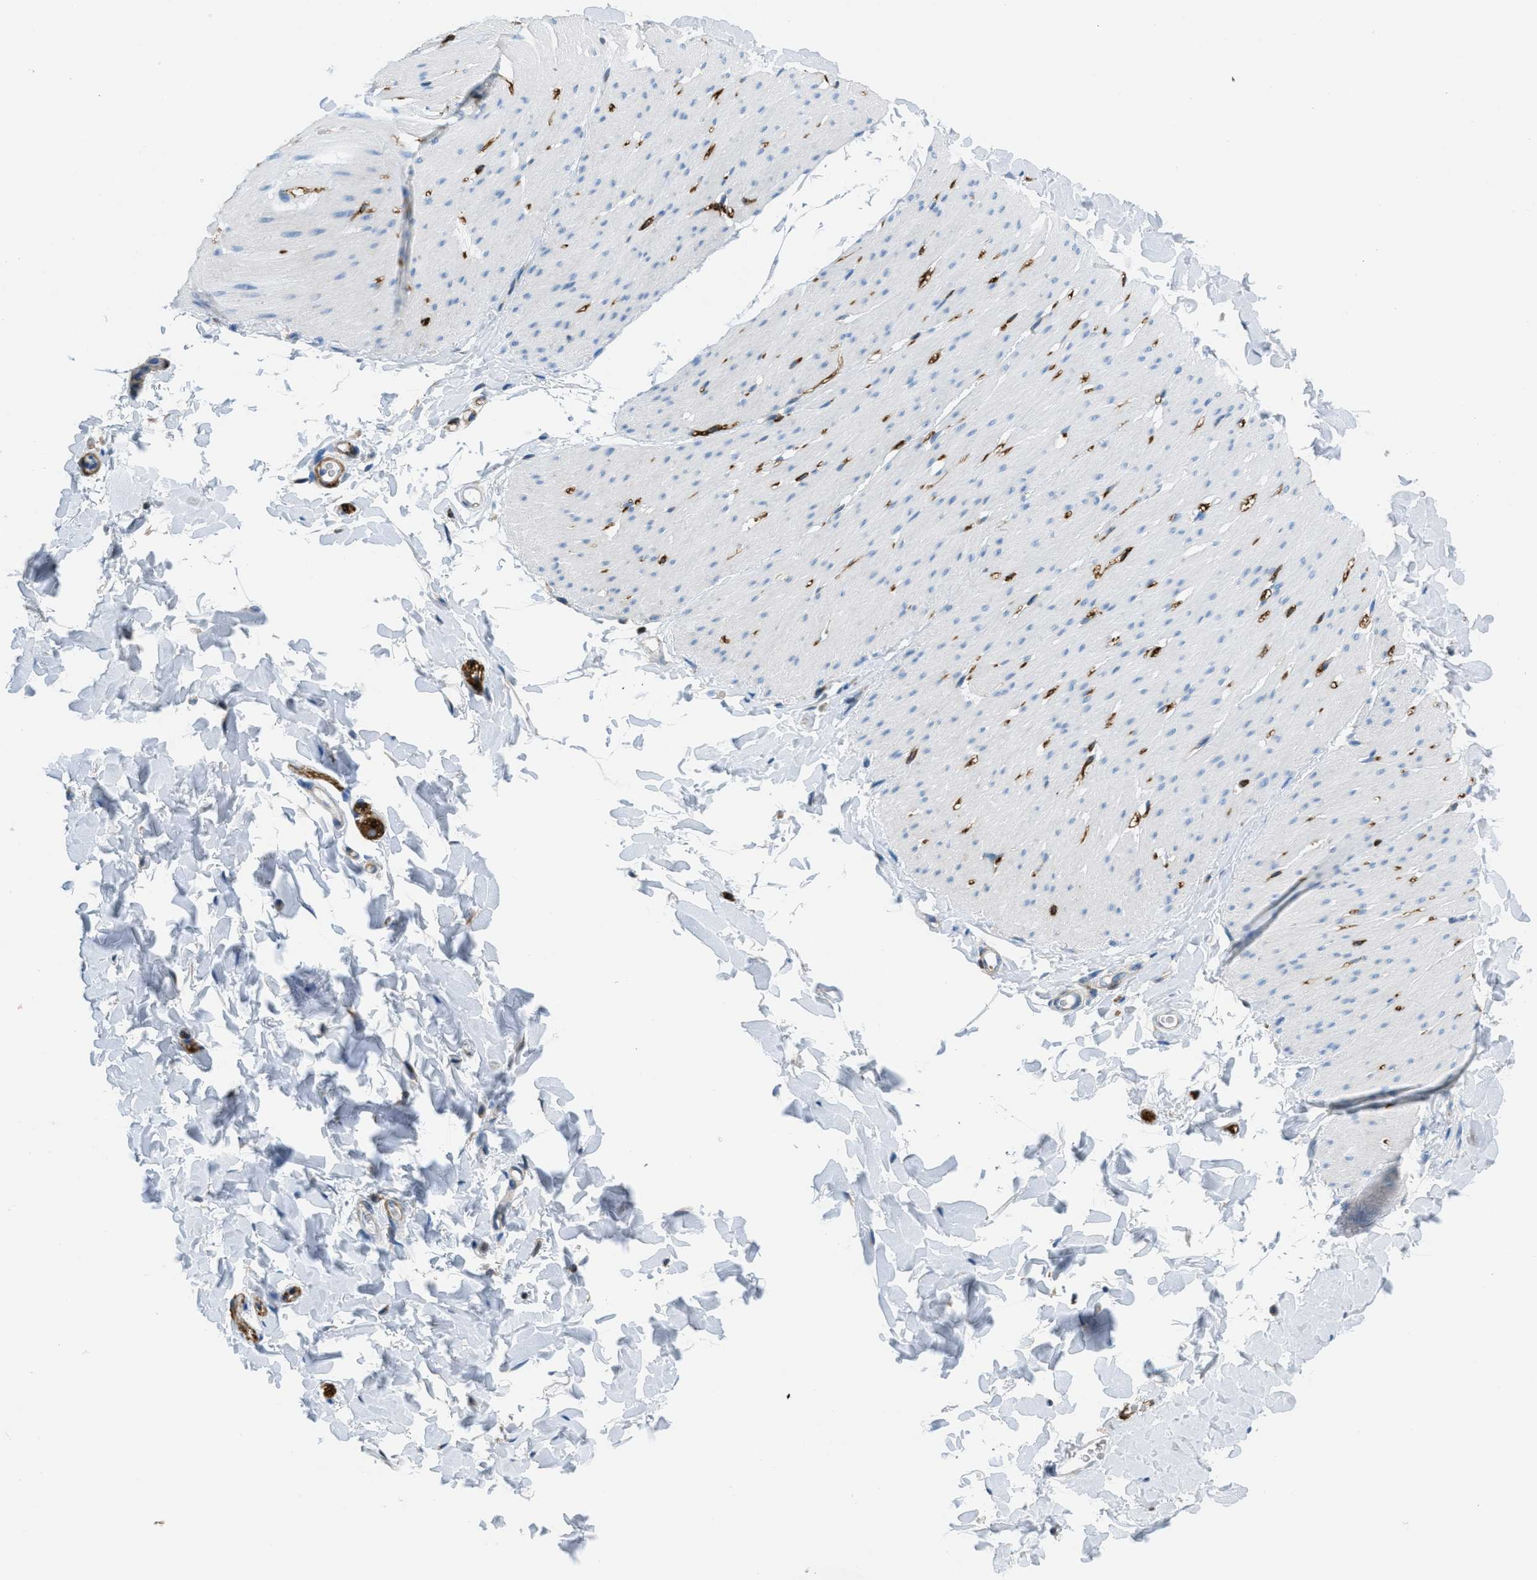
{"staining": {"intensity": "negative", "quantity": "none", "location": "none"}, "tissue": "smooth muscle", "cell_type": "Smooth muscle cells", "image_type": "normal", "snomed": [{"axis": "morphology", "description": "Normal tissue, NOS"}, {"axis": "topography", "description": "Smooth muscle"}, {"axis": "topography", "description": "Colon"}], "caption": "This is an immunohistochemistry image of normal human smooth muscle. There is no staining in smooth muscle cells.", "gene": "MAPRE2", "patient": {"sex": "male", "age": 67}}